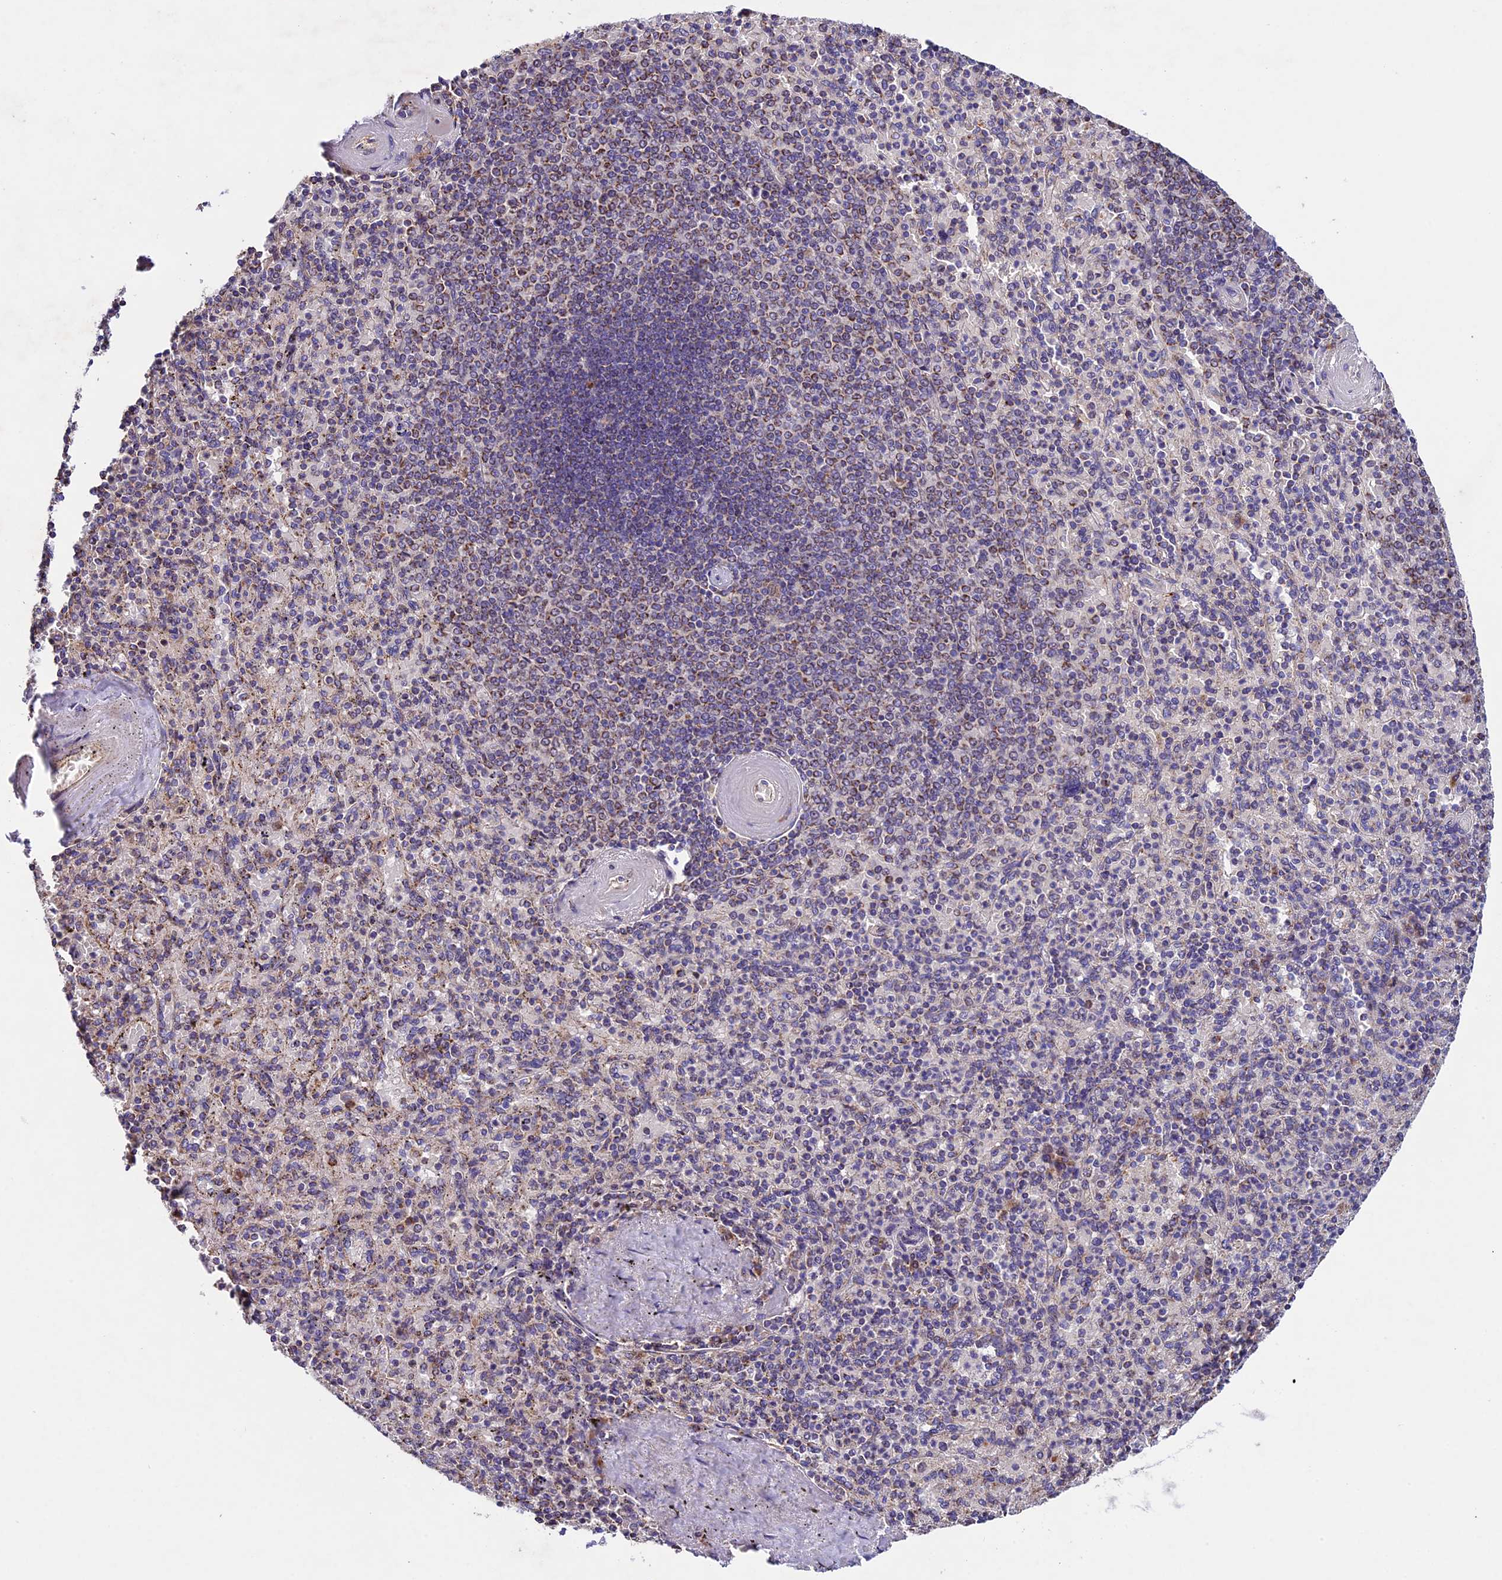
{"staining": {"intensity": "weak", "quantity": "<25%", "location": "cytoplasmic/membranous"}, "tissue": "spleen", "cell_type": "Cells in red pulp", "image_type": "normal", "snomed": [{"axis": "morphology", "description": "Normal tissue, NOS"}, {"axis": "topography", "description": "Spleen"}], "caption": "Immunohistochemistry (IHC) histopathology image of normal spleen stained for a protein (brown), which displays no staining in cells in red pulp. (Stains: DAB (3,3'-diaminobenzidine) IHC with hematoxylin counter stain, Microscopy: brightfield microscopy at high magnification).", "gene": "OCEL1", "patient": {"sex": "male", "age": 82}}